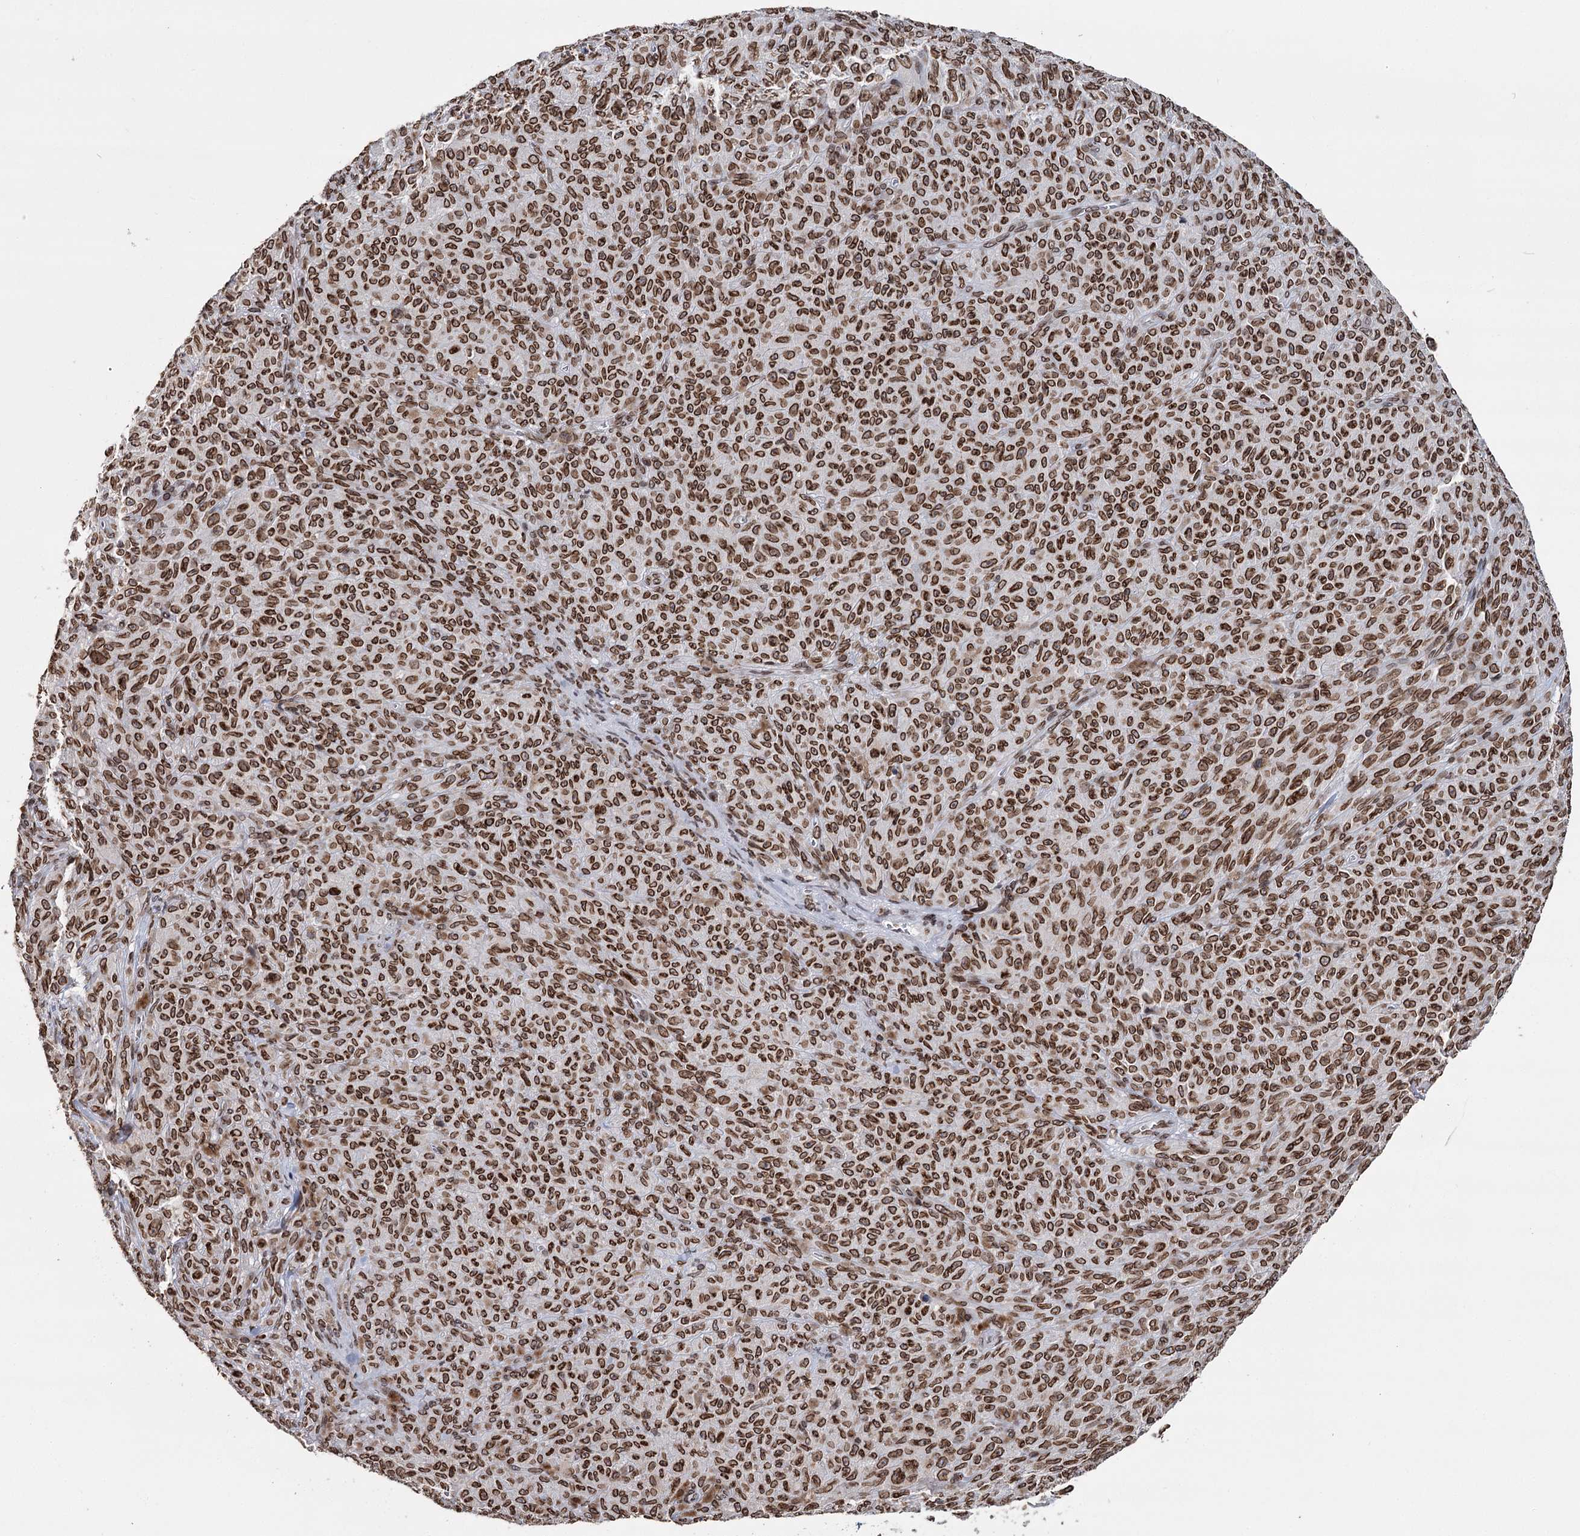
{"staining": {"intensity": "strong", "quantity": ">75%", "location": "cytoplasmic/membranous,nuclear"}, "tissue": "melanoma", "cell_type": "Tumor cells", "image_type": "cancer", "snomed": [{"axis": "morphology", "description": "Malignant melanoma, NOS"}, {"axis": "topography", "description": "Skin"}], "caption": "The immunohistochemical stain highlights strong cytoplasmic/membranous and nuclear expression in tumor cells of melanoma tissue.", "gene": "KIAA0930", "patient": {"sex": "female", "age": 82}}